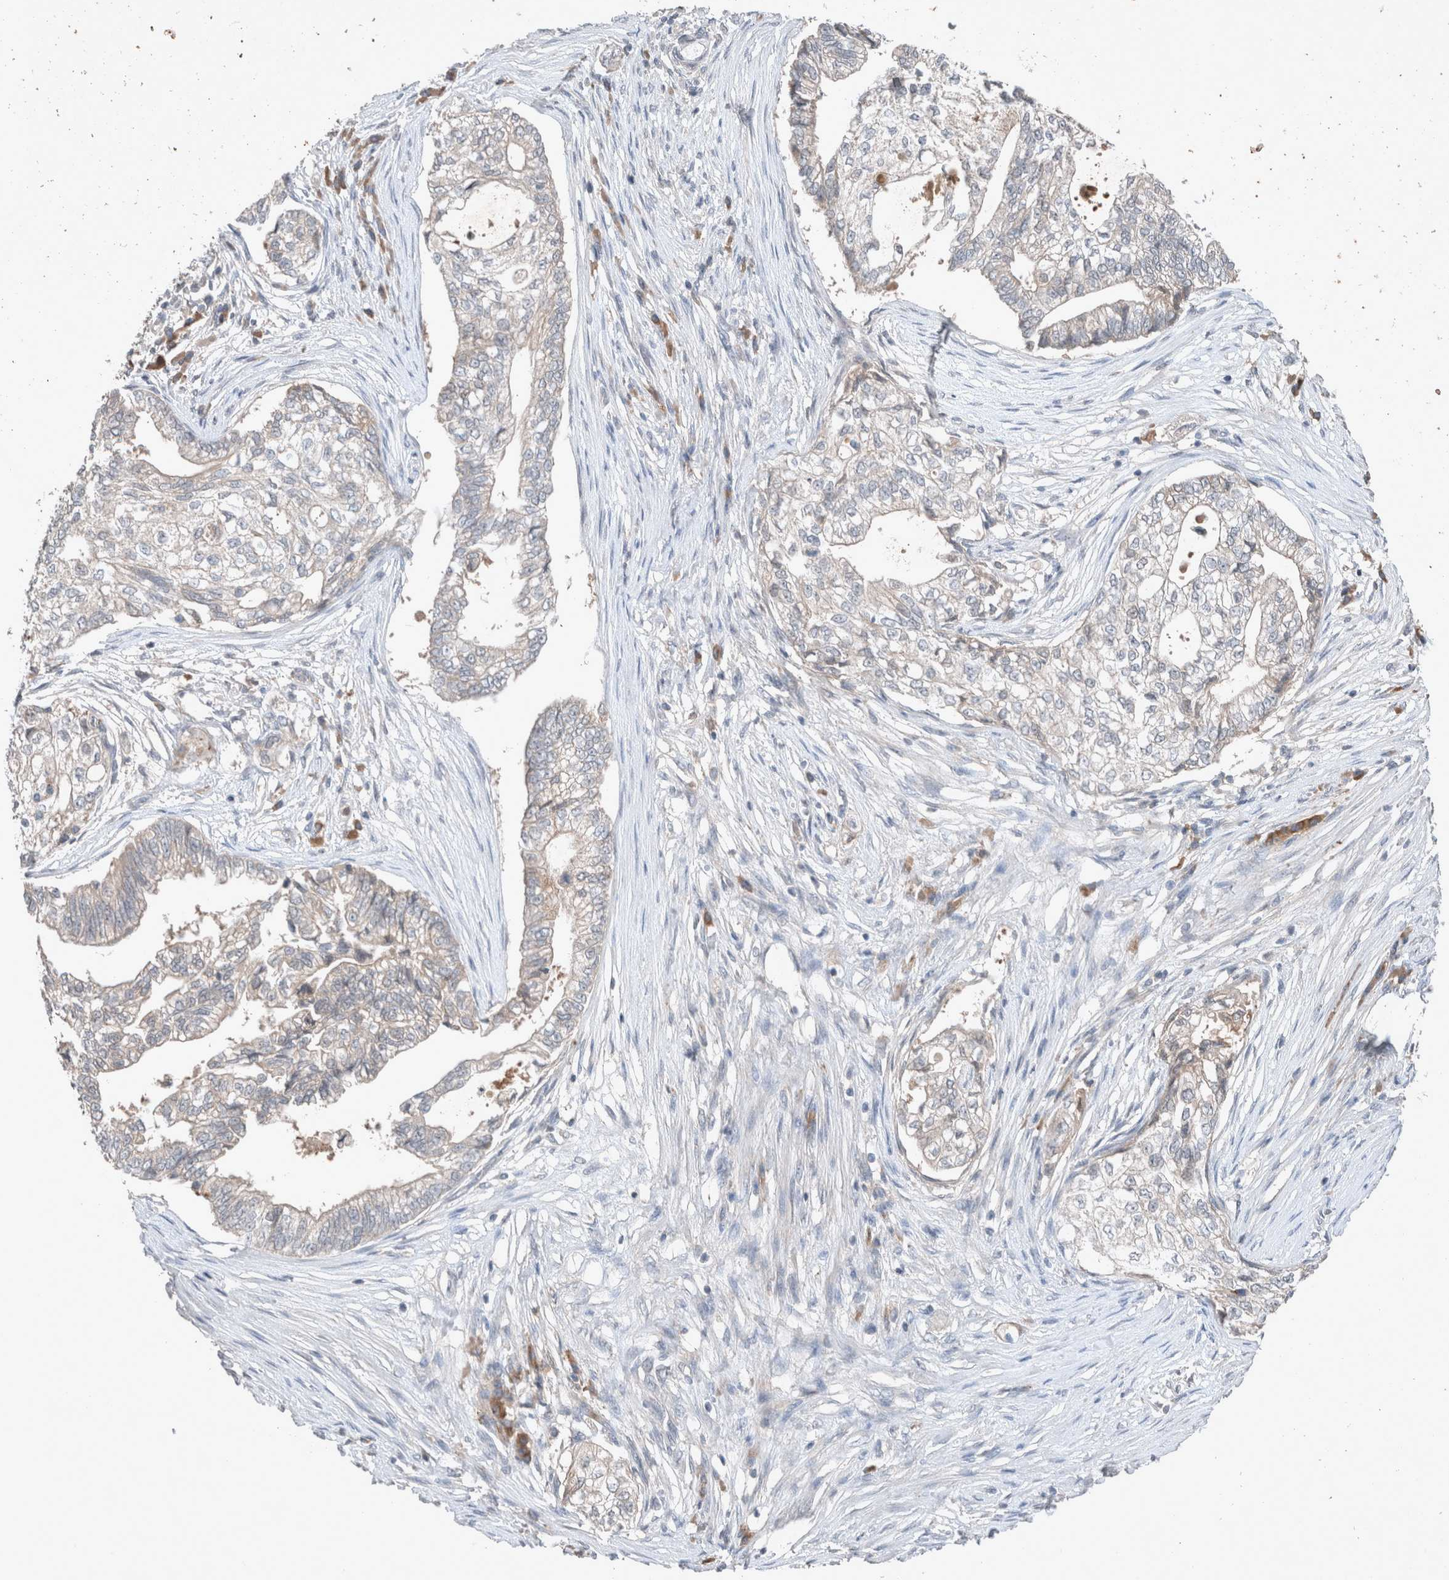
{"staining": {"intensity": "weak", "quantity": "<25%", "location": "cytoplasmic/membranous"}, "tissue": "pancreatic cancer", "cell_type": "Tumor cells", "image_type": "cancer", "snomed": [{"axis": "morphology", "description": "Adenocarcinoma, NOS"}, {"axis": "topography", "description": "Pancreas"}], "caption": "The image reveals no significant expression in tumor cells of pancreatic cancer (adenocarcinoma).", "gene": "UGCG", "patient": {"sex": "male", "age": 72}}